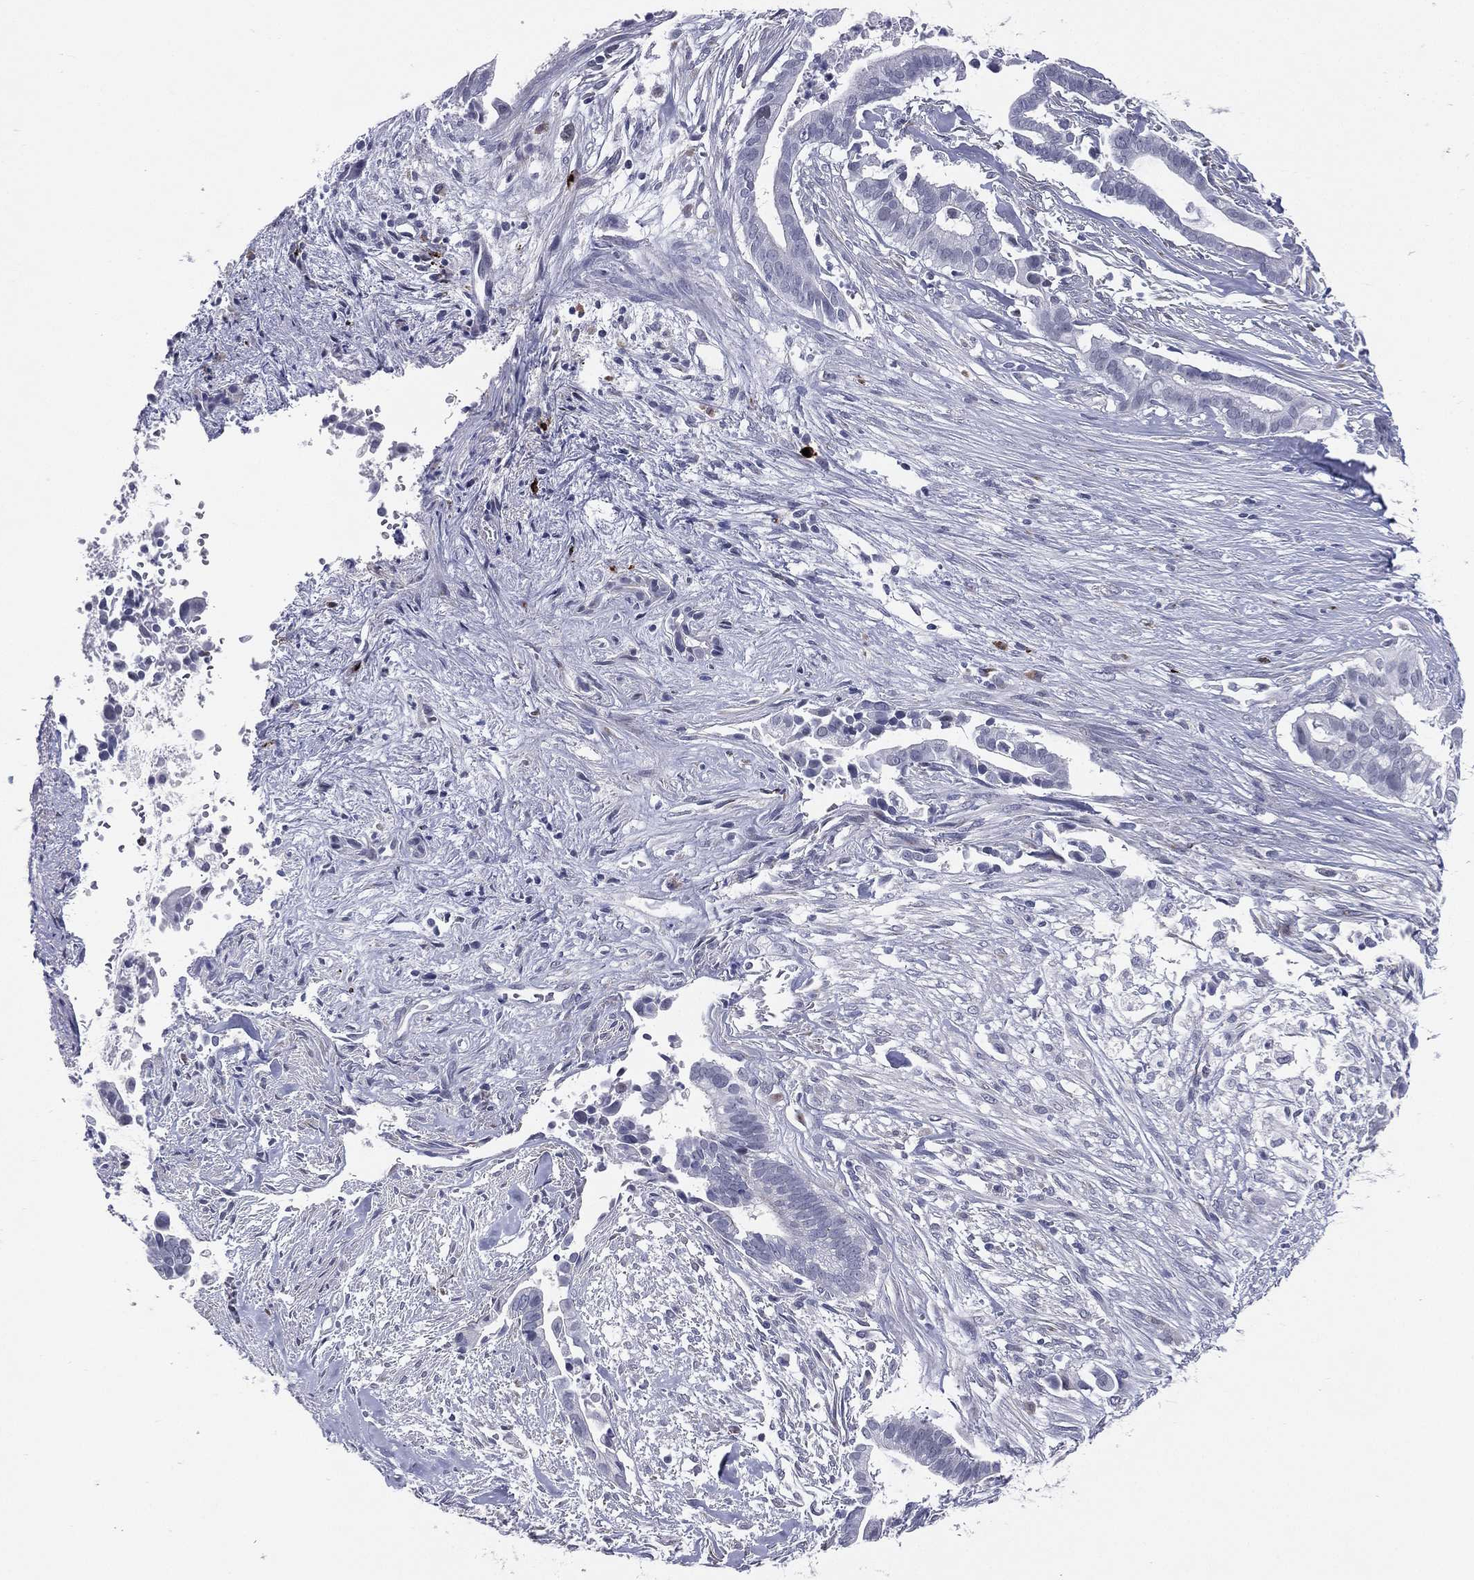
{"staining": {"intensity": "negative", "quantity": "none", "location": "none"}, "tissue": "pancreatic cancer", "cell_type": "Tumor cells", "image_type": "cancer", "snomed": [{"axis": "morphology", "description": "Adenocarcinoma, NOS"}, {"axis": "topography", "description": "Pancreas"}], "caption": "Tumor cells show no significant expression in pancreatic cancer (adenocarcinoma).", "gene": "HLA-DOA", "patient": {"sex": "male", "age": 61}}